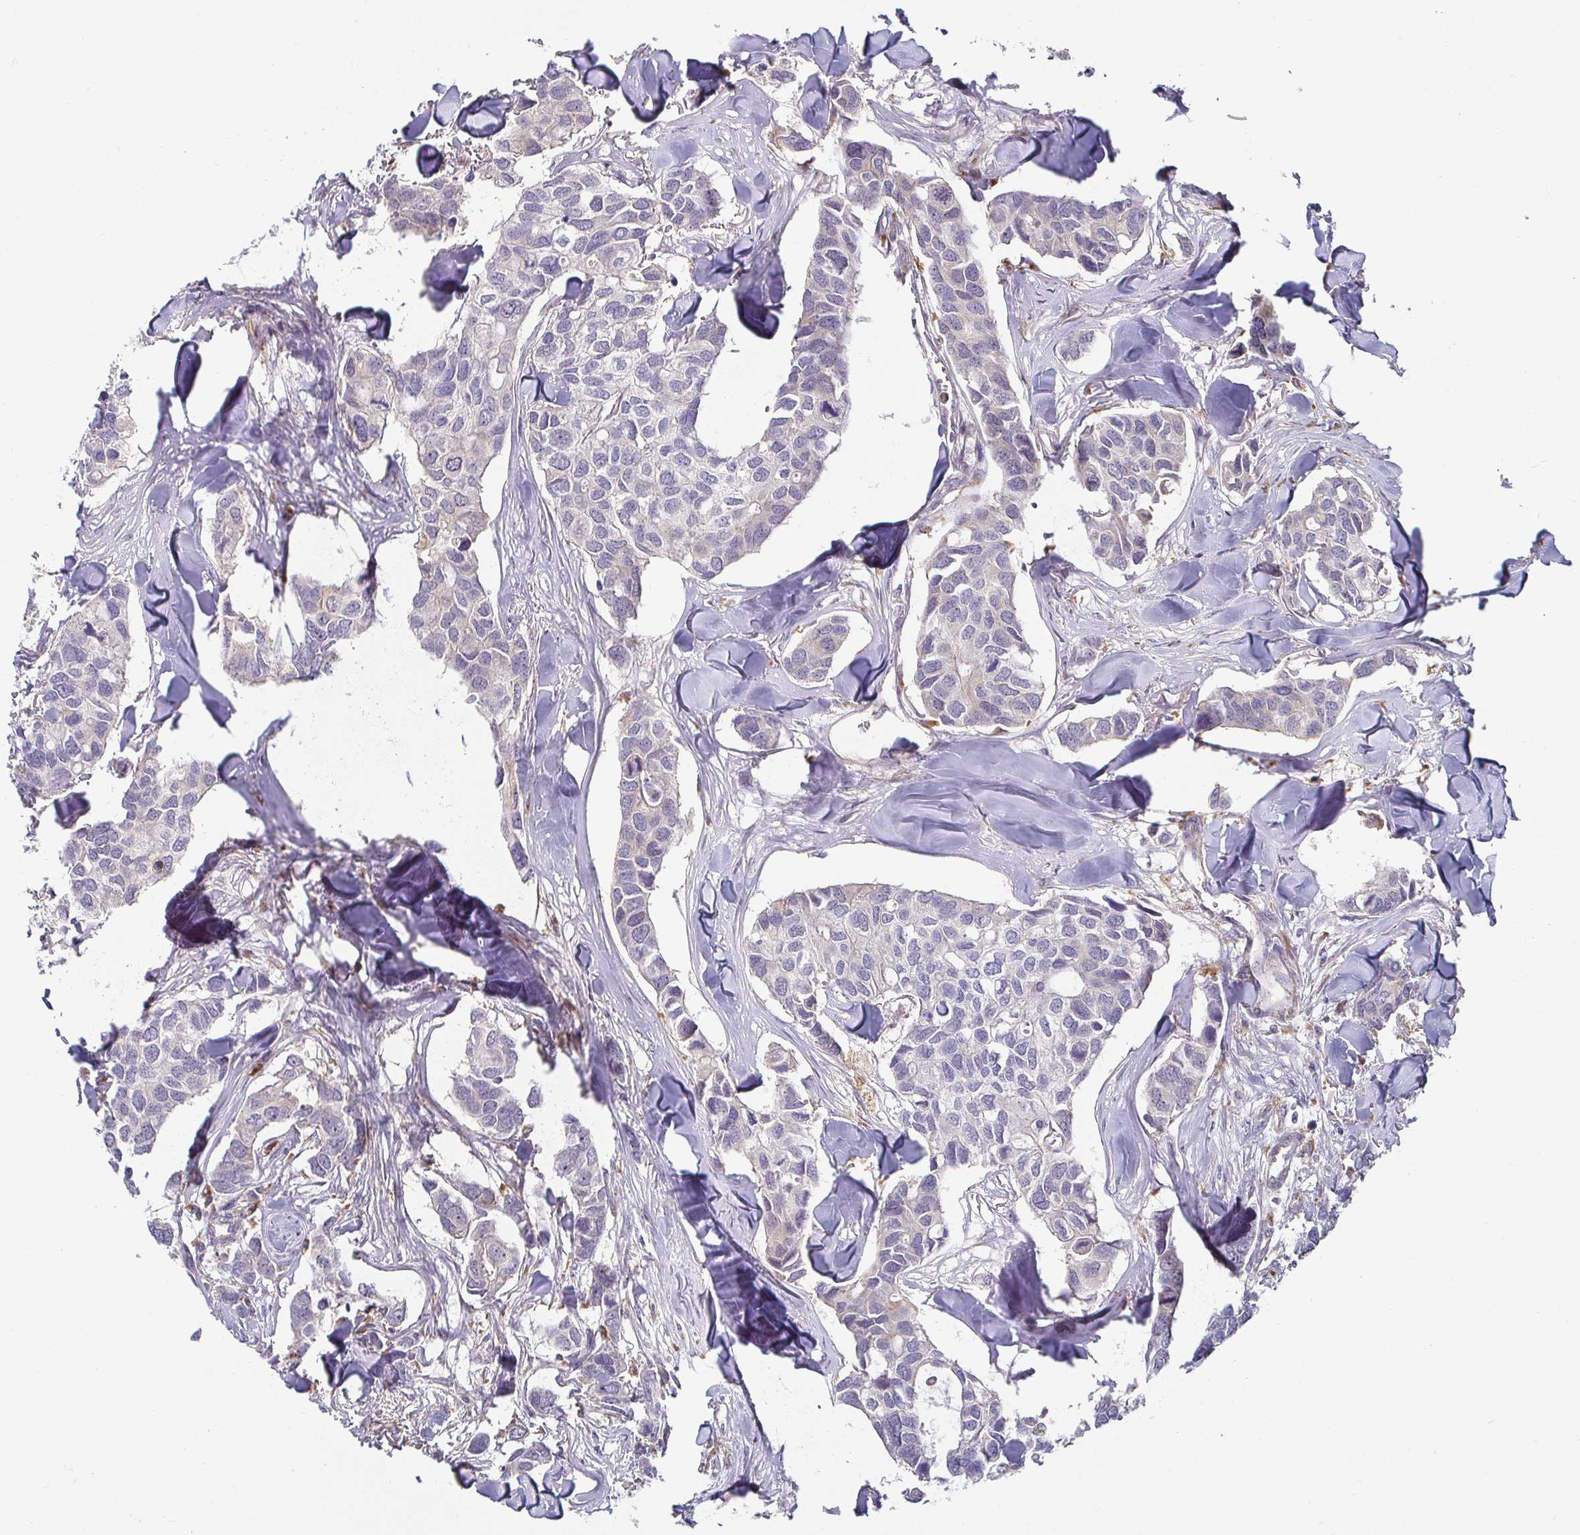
{"staining": {"intensity": "negative", "quantity": "none", "location": "none"}, "tissue": "breast cancer", "cell_type": "Tumor cells", "image_type": "cancer", "snomed": [{"axis": "morphology", "description": "Duct carcinoma"}, {"axis": "topography", "description": "Breast"}], "caption": "Protein analysis of breast cancer shows no significant staining in tumor cells. (DAB (3,3'-diaminobenzidine) IHC visualized using brightfield microscopy, high magnification).", "gene": "CDH18", "patient": {"sex": "female", "age": 83}}